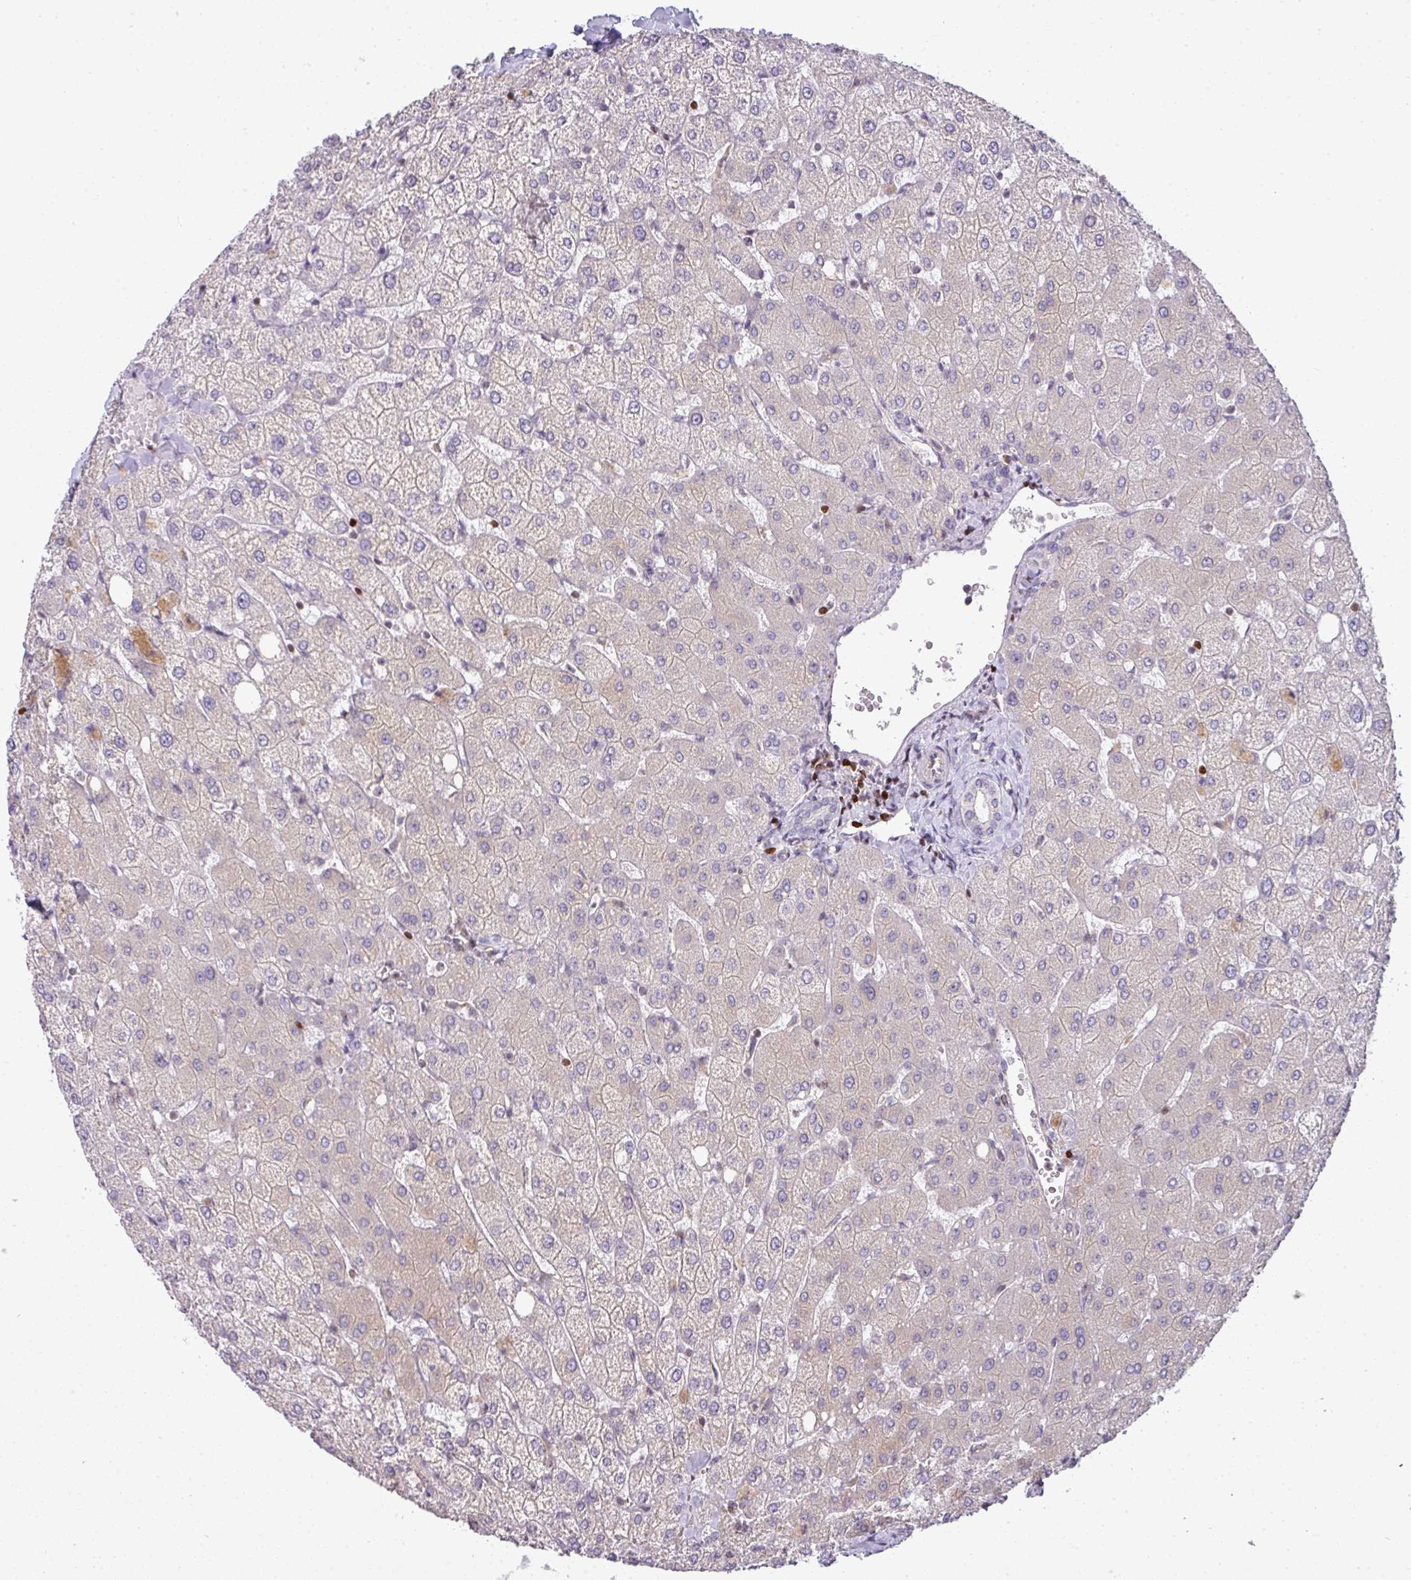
{"staining": {"intensity": "negative", "quantity": "none", "location": "none"}, "tissue": "liver", "cell_type": "Cholangiocytes", "image_type": "normal", "snomed": [{"axis": "morphology", "description": "Normal tissue, NOS"}, {"axis": "topography", "description": "Liver"}], "caption": "DAB immunohistochemical staining of unremarkable human liver displays no significant staining in cholangiocytes.", "gene": "STAT5A", "patient": {"sex": "female", "age": 54}}